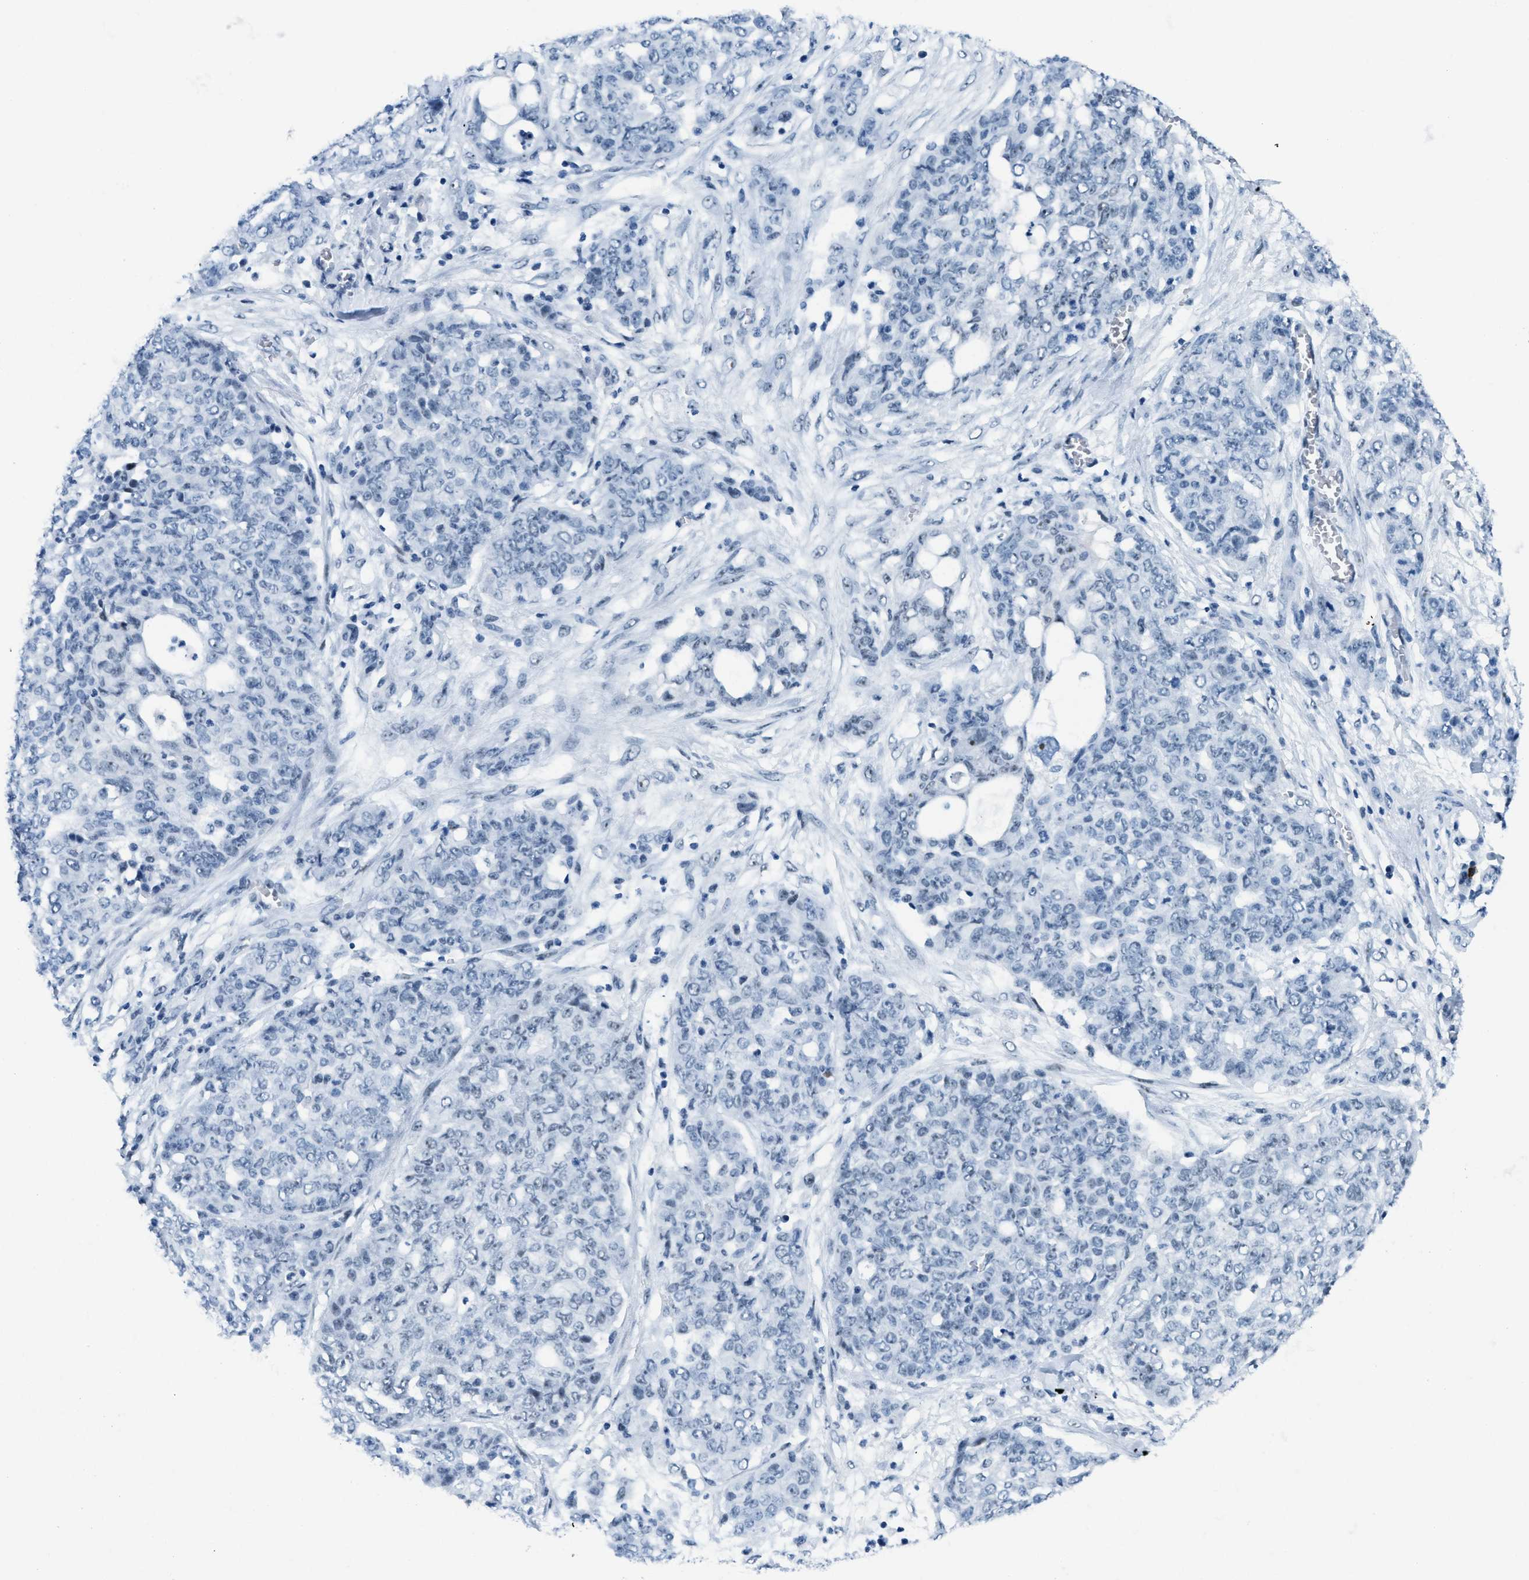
{"staining": {"intensity": "negative", "quantity": "none", "location": "none"}, "tissue": "ovarian cancer", "cell_type": "Tumor cells", "image_type": "cancer", "snomed": [{"axis": "morphology", "description": "Cystadenocarcinoma, serous, NOS"}, {"axis": "topography", "description": "Soft tissue"}, {"axis": "topography", "description": "Ovary"}], "caption": "Tumor cells are negative for brown protein staining in serous cystadenocarcinoma (ovarian).", "gene": "PLA2G2A", "patient": {"sex": "female", "age": 57}}